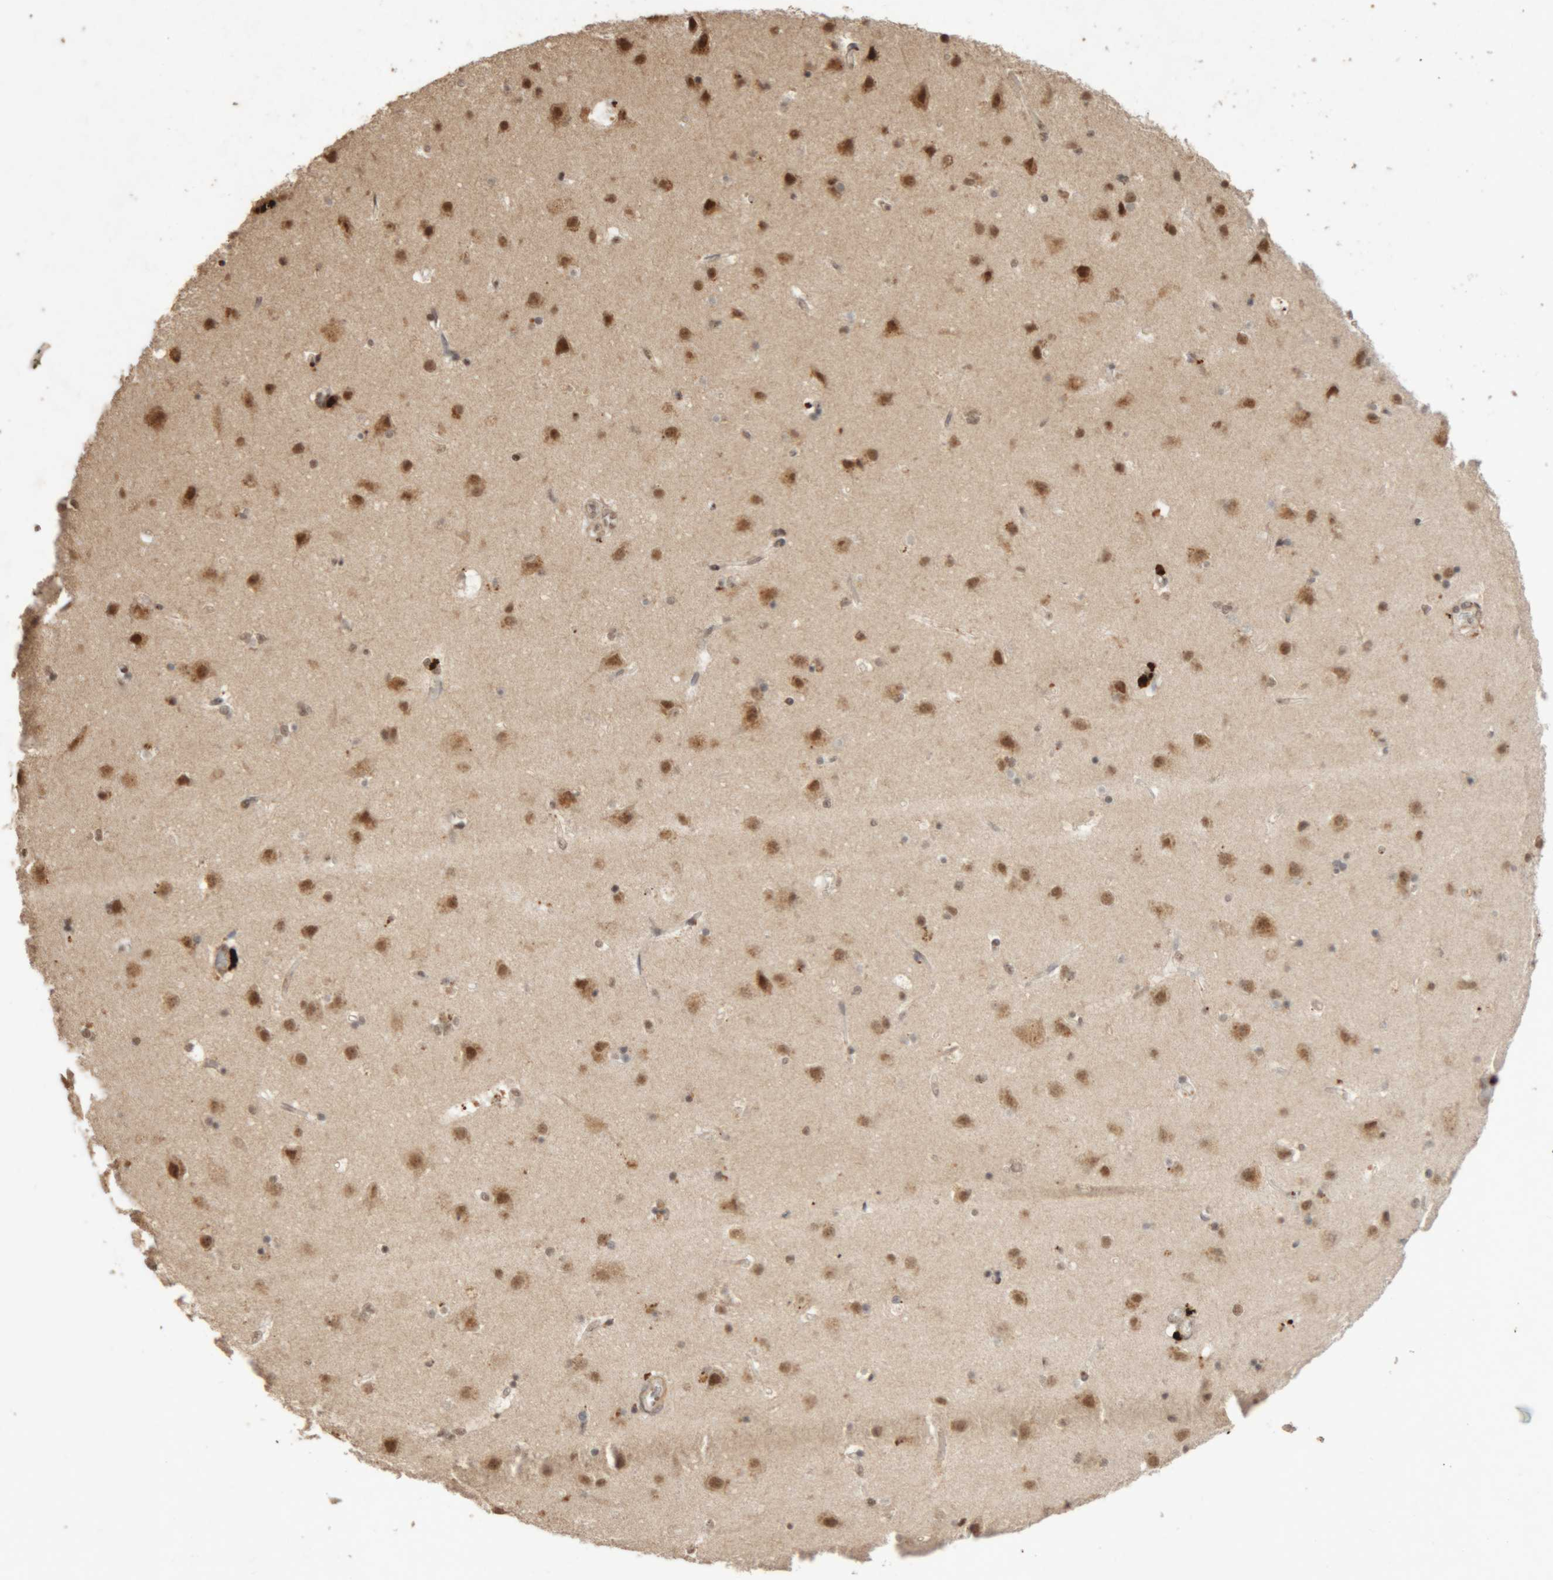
{"staining": {"intensity": "weak", "quantity": ">75%", "location": "cytoplasmic/membranous,nuclear"}, "tissue": "cerebral cortex", "cell_type": "Endothelial cells", "image_type": "normal", "snomed": [{"axis": "morphology", "description": "Normal tissue, NOS"}, {"axis": "topography", "description": "Cerebral cortex"}], "caption": "A low amount of weak cytoplasmic/membranous,nuclear positivity is appreciated in approximately >75% of endothelial cells in benign cerebral cortex.", "gene": "KEAP1", "patient": {"sex": "male", "age": 54}}